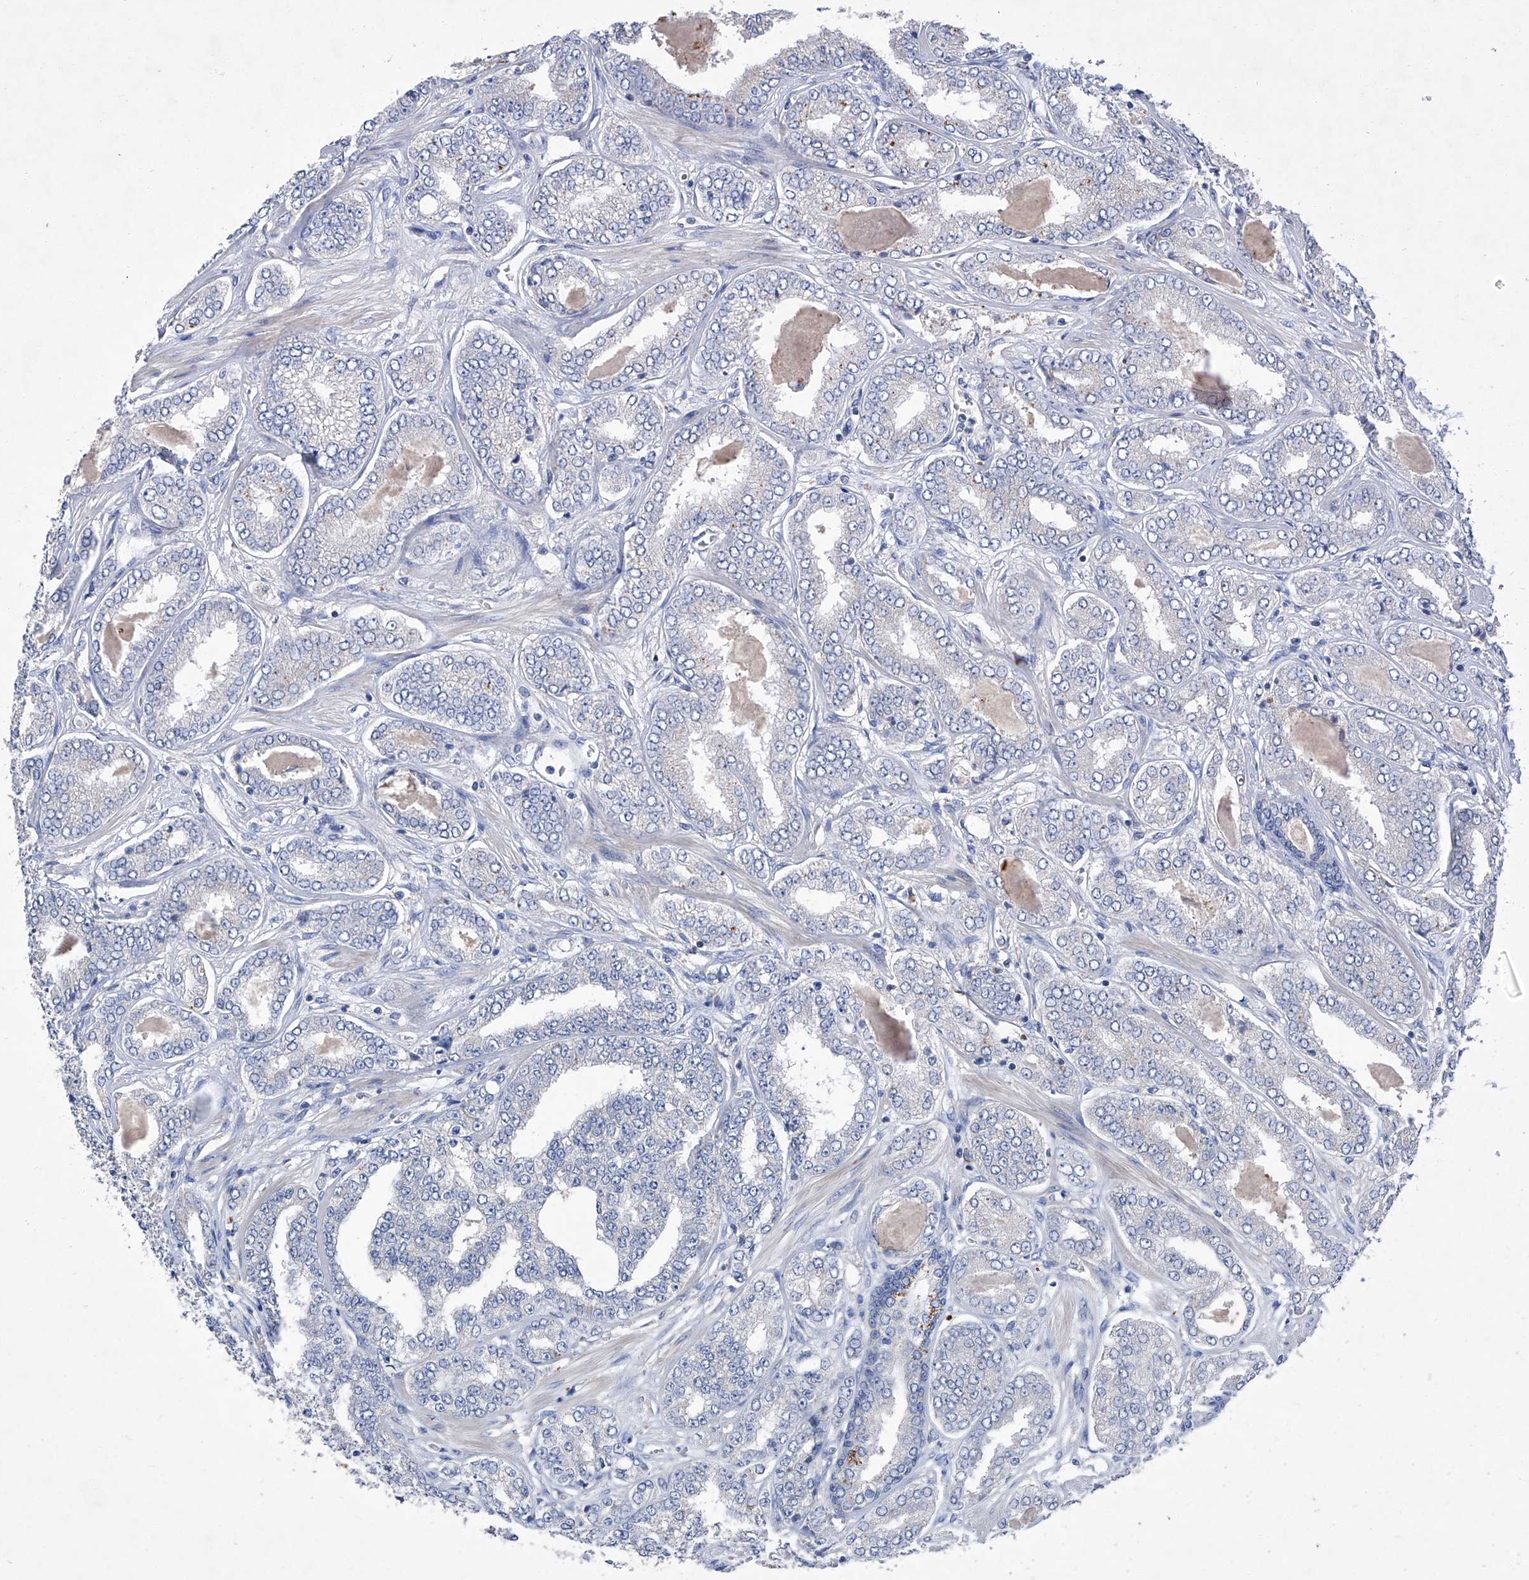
{"staining": {"intensity": "negative", "quantity": "none", "location": "none"}, "tissue": "prostate cancer", "cell_type": "Tumor cells", "image_type": "cancer", "snomed": [{"axis": "morphology", "description": "Adenocarcinoma, High grade"}, {"axis": "topography", "description": "Prostate"}], "caption": "The histopathology image displays no staining of tumor cells in prostate cancer. The staining is performed using DAB brown chromogen with nuclei counter-stained in using hematoxylin.", "gene": "SBK2", "patient": {"sex": "male", "age": 71}}